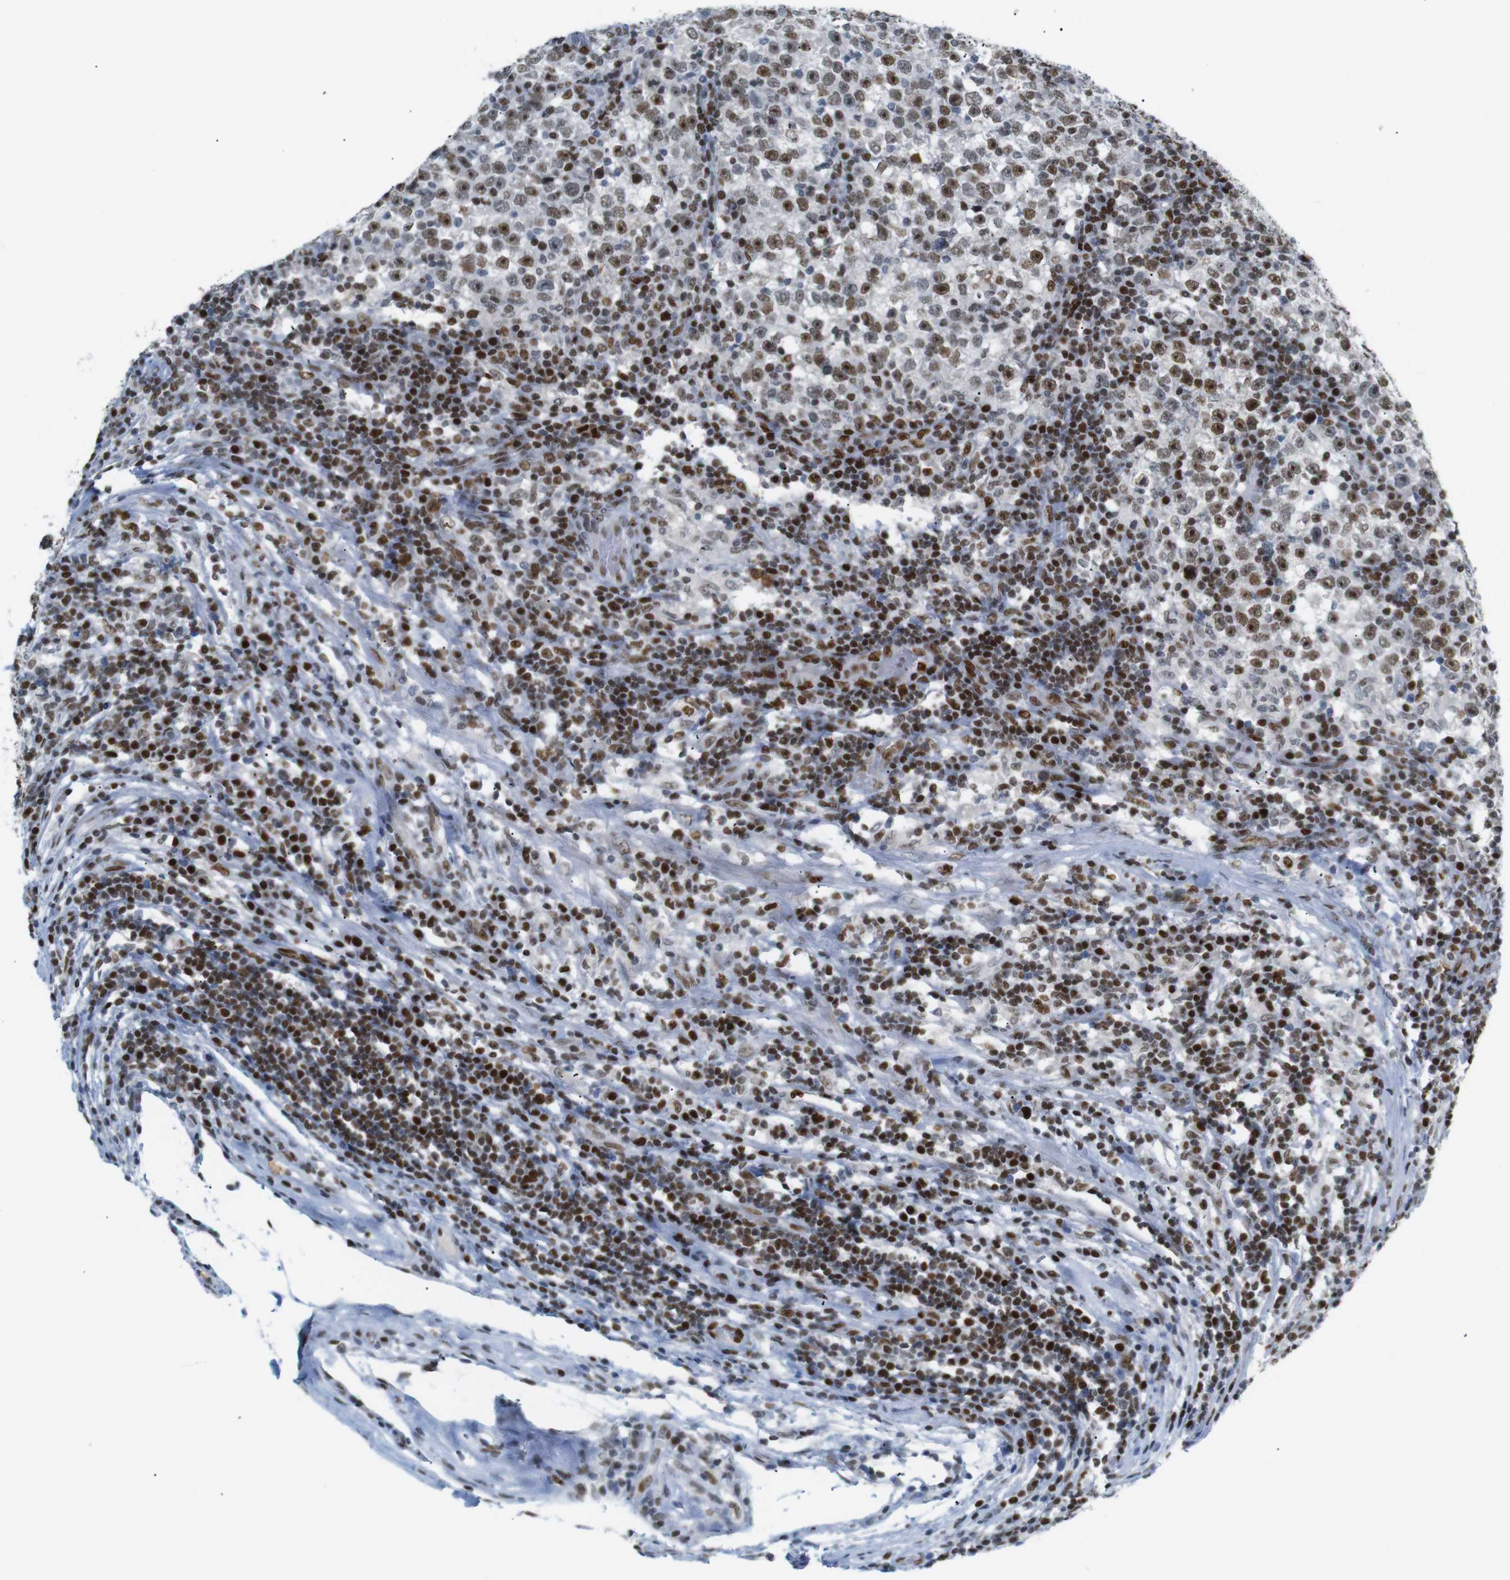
{"staining": {"intensity": "moderate", "quantity": ">75%", "location": "nuclear"}, "tissue": "testis cancer", "cell_type": "Tumor cells", "image_type": "cancer", "snomed": [{"axis": "morphology", "description": "Seminoma, NOS"}, {"axis": "topography", "description": "Testis"}], "caption": "Testis seminoma stained with DAB (3,3'-diaminobenzidine) immunohistochemistry (IHC) exhibits medium levels of moderate nuclear positivity in approximately >75% of tumor cells. (Brightfield microscopy of DAB IHC at high magnification).", "gene": "RIOX2", "patient": {"sex": "male", "age": 43}}